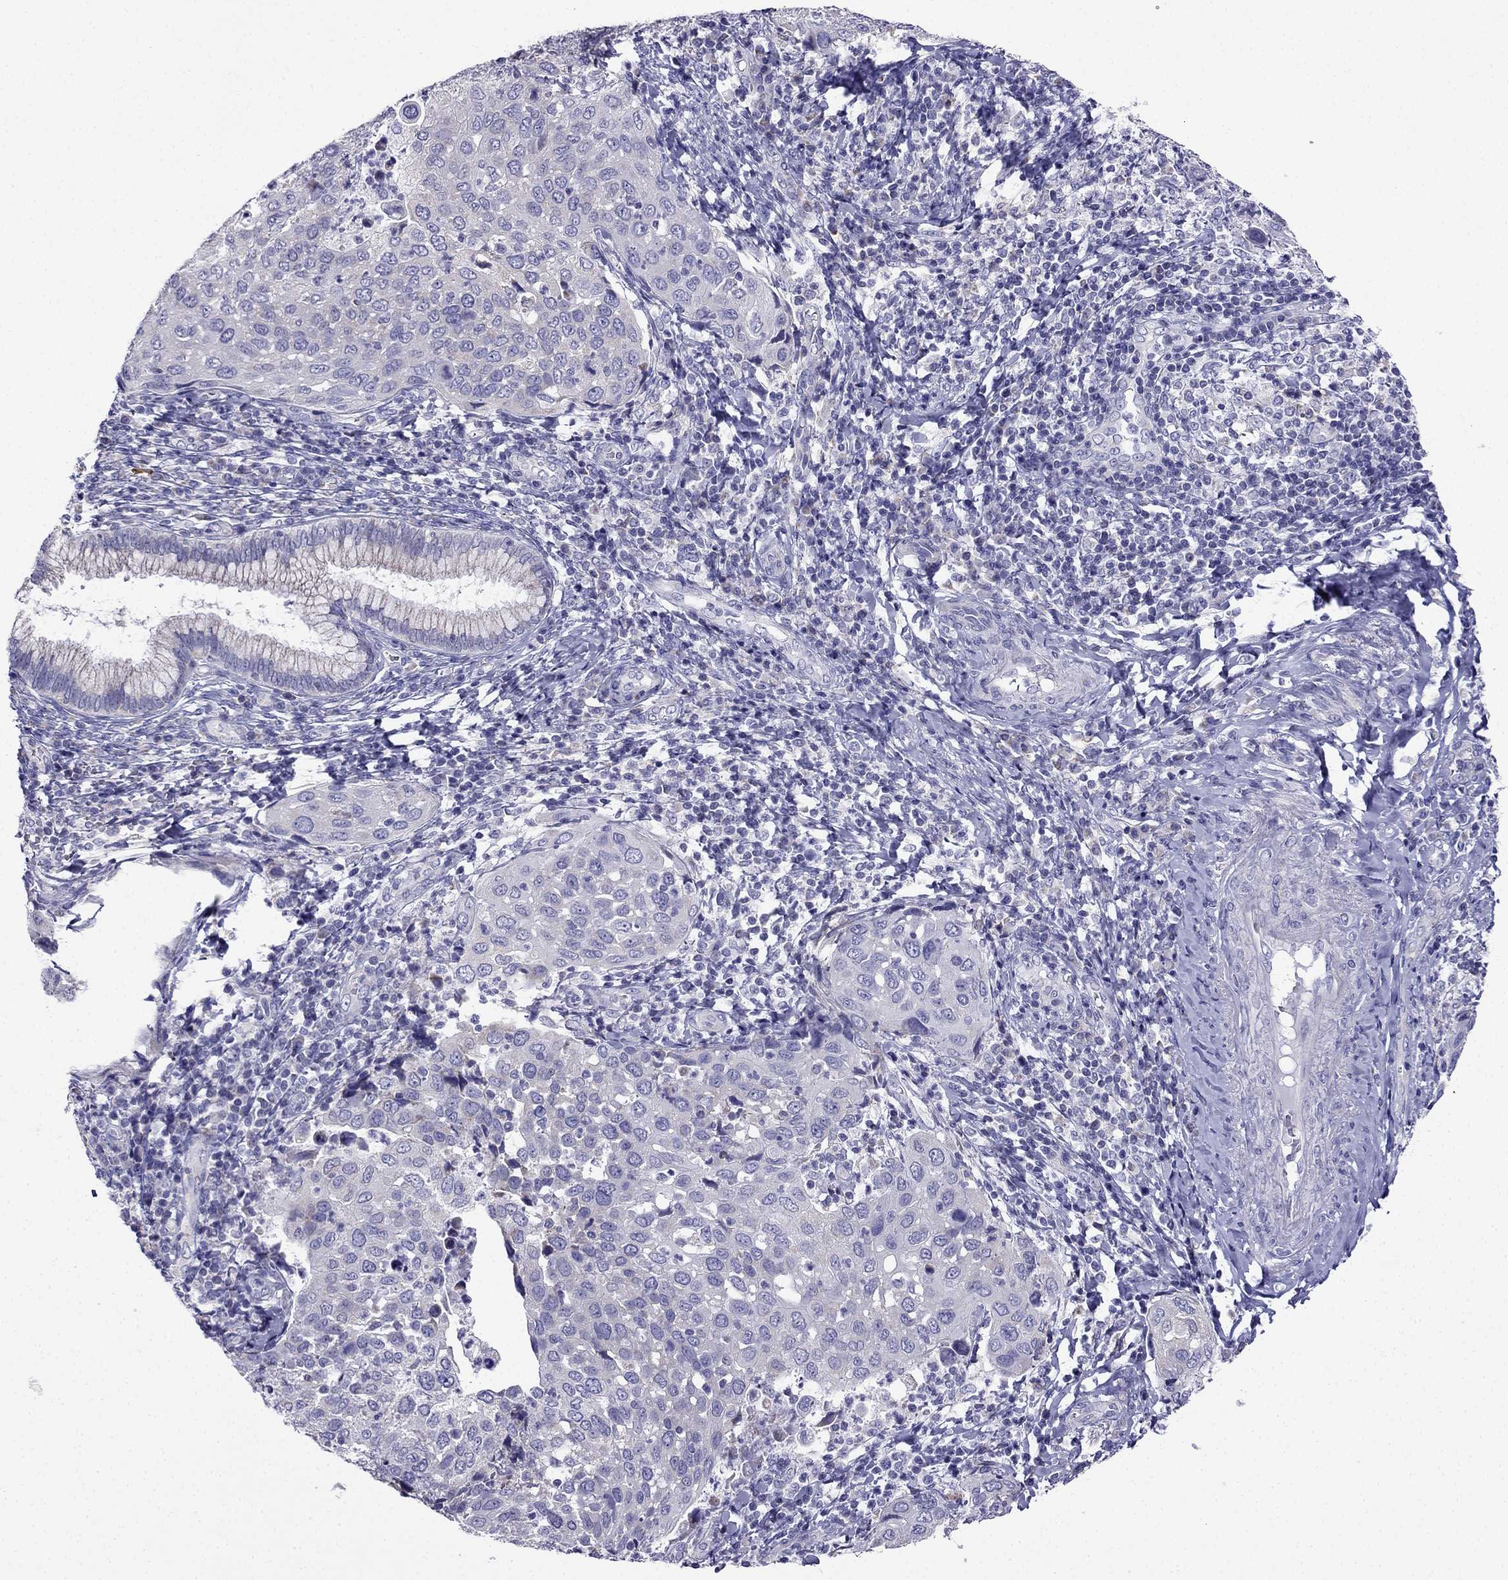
{"staining": {"intensity": "negative", "quantity": "none", "location": "none"}, "tissue": "cervical cancer", "cell_type": "Tumor cells", "image_type": "cancer", "snomed": [{"axis": "morphology", "description": "Squamous cell carcinoma, NOS"}, {"axis": "topography", "description": "Cervix"}], "caption": "Immunohistochemical staining of cervical squamous cell carcinoma shows no significant staining in tumor cells.", "gene": "KIF5A", "patient": {"sex": "female", "age": 54}}